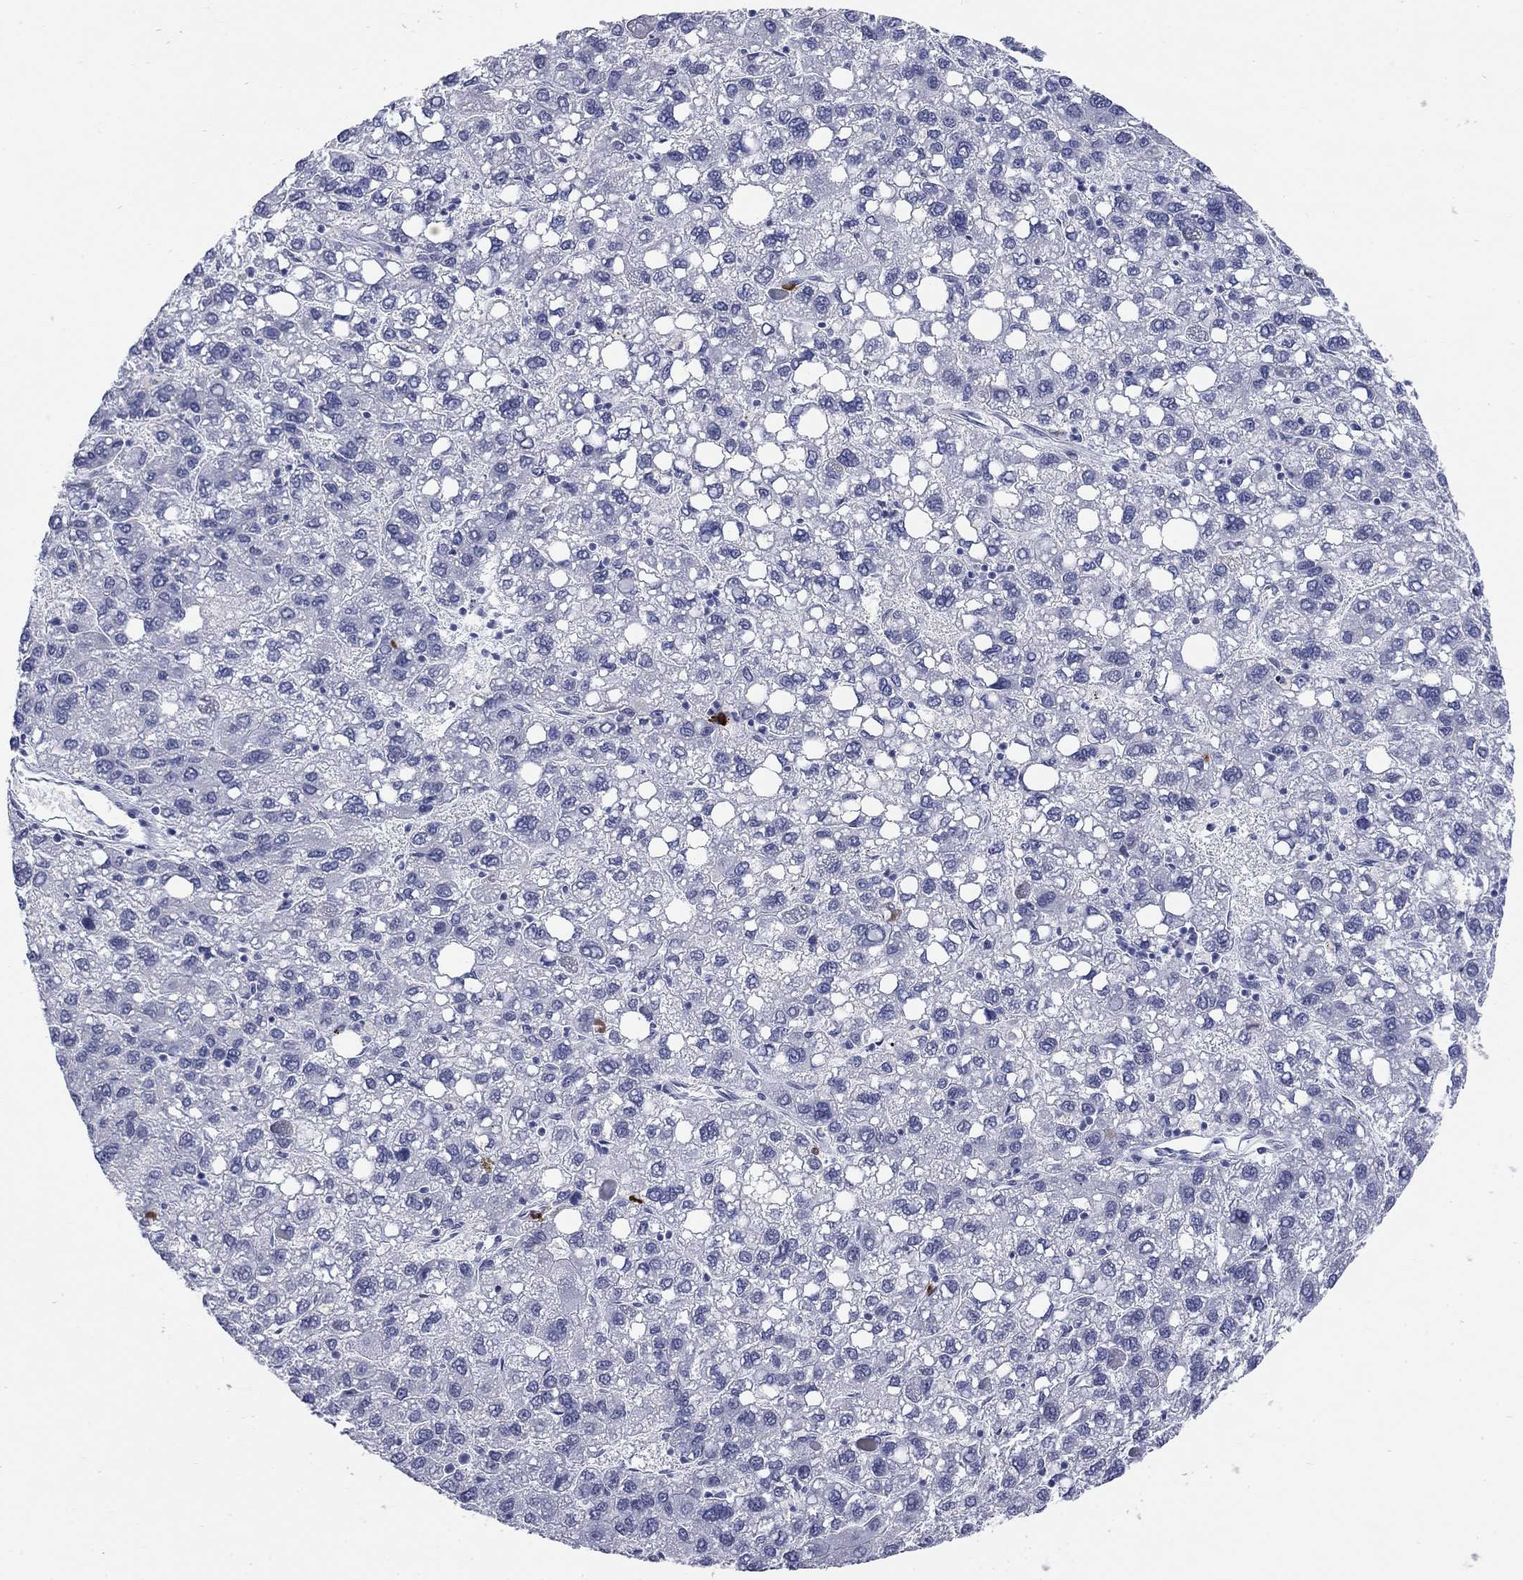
{"staining": {"intensity": "negative", "quantity": "none", "location": "none"}, "tissue": "liver cancer", "cell_type": "Tumor cells", "image_type": "cancer", "snomed": [{"axis": "morphology", "description": "Carcinoma, Hepatocellular, NOS"}, {"axis": "topography", "description": "Liver"}], "caption": "Liver cancer (hepatocellular carcinoma) stained for a protein using immunohistochemistry exhibits no expression tumor cells.", "gene": "ECEL1", "patient": {"sex": "female", "age": 82}}